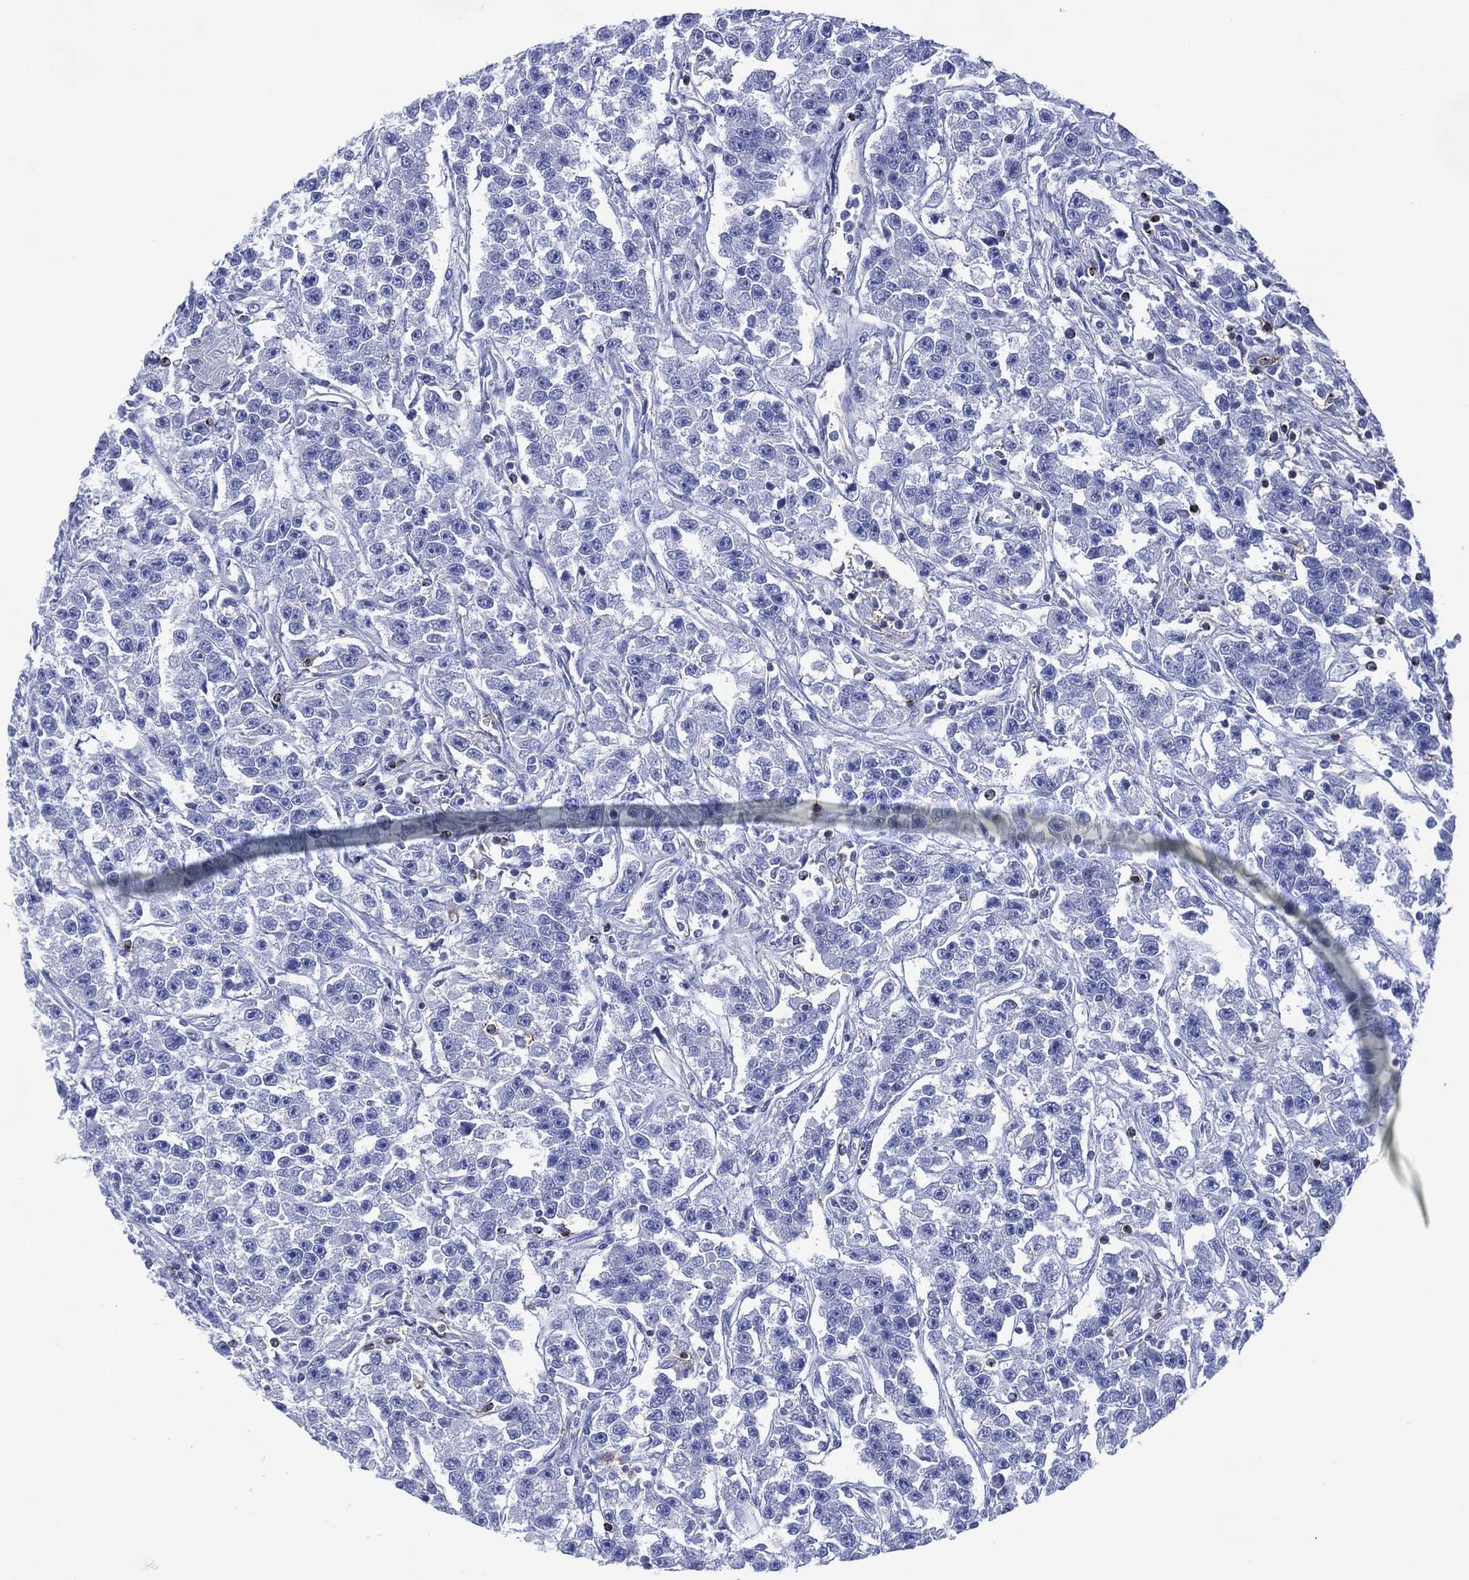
{"staining": {"intensity": "negative", "quantity": "none", "location": "none"}, "tissue": "testis cancer", "cell_type": "Tumor cells", "image_type": "cancer", "snomed": [{"axis": "morphology", "description": "Seminoma, NOS"}, {"axis": "topography", "description": "Testis"}], "caption": "Human testis cancer (seminoma) stained for a protein using immunohistochemistry (IHC) demonstrates no staining in tumor cells.", "gene": "DPP4", "patient": {"sex": "male", "age": 59}}